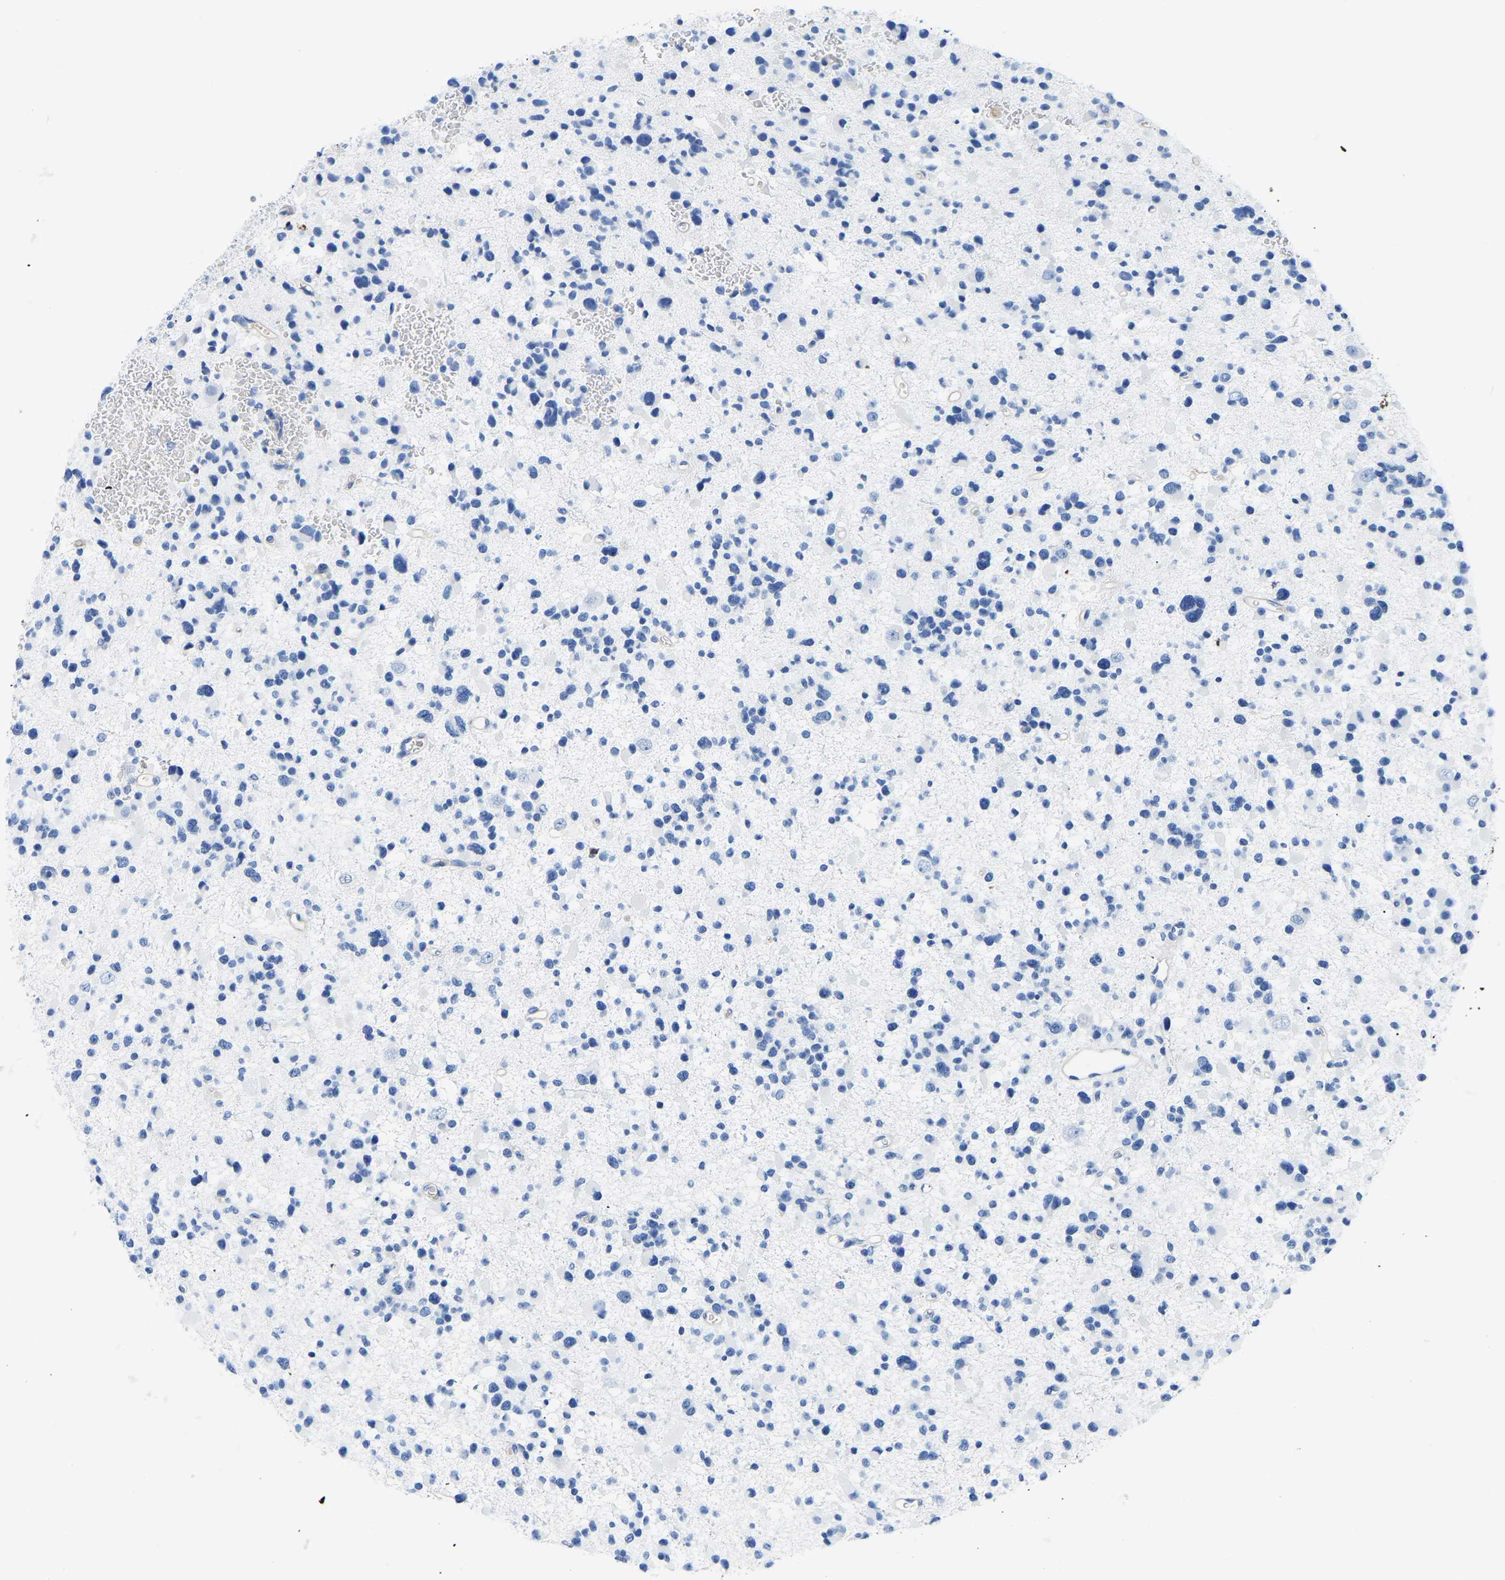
{"staining": {"intensity": "negative", "quantity": "none", "location": "none"}, "tissue": "glioma", "cell_type": "Tumor cells", "image_type": "cancer", "snomed": [{"axis": "morphology", "description": "Glioma, malignant, Low grade"}, {"axis": "topography", "description": "Brain"}], "caption": "Immunohistochemistry (IHC) micrograph of neoplastic tissue: glioma stained with DAB displays no significant protein staining in tumor cells. (Stains: DAB immunohistochemistry (IHC) with hematoxylin counter stain, Microscopy: brightfield microscopy at high magnification).", "gene": "UPK3A", "patient": {"sex": "female", "age": 22}}